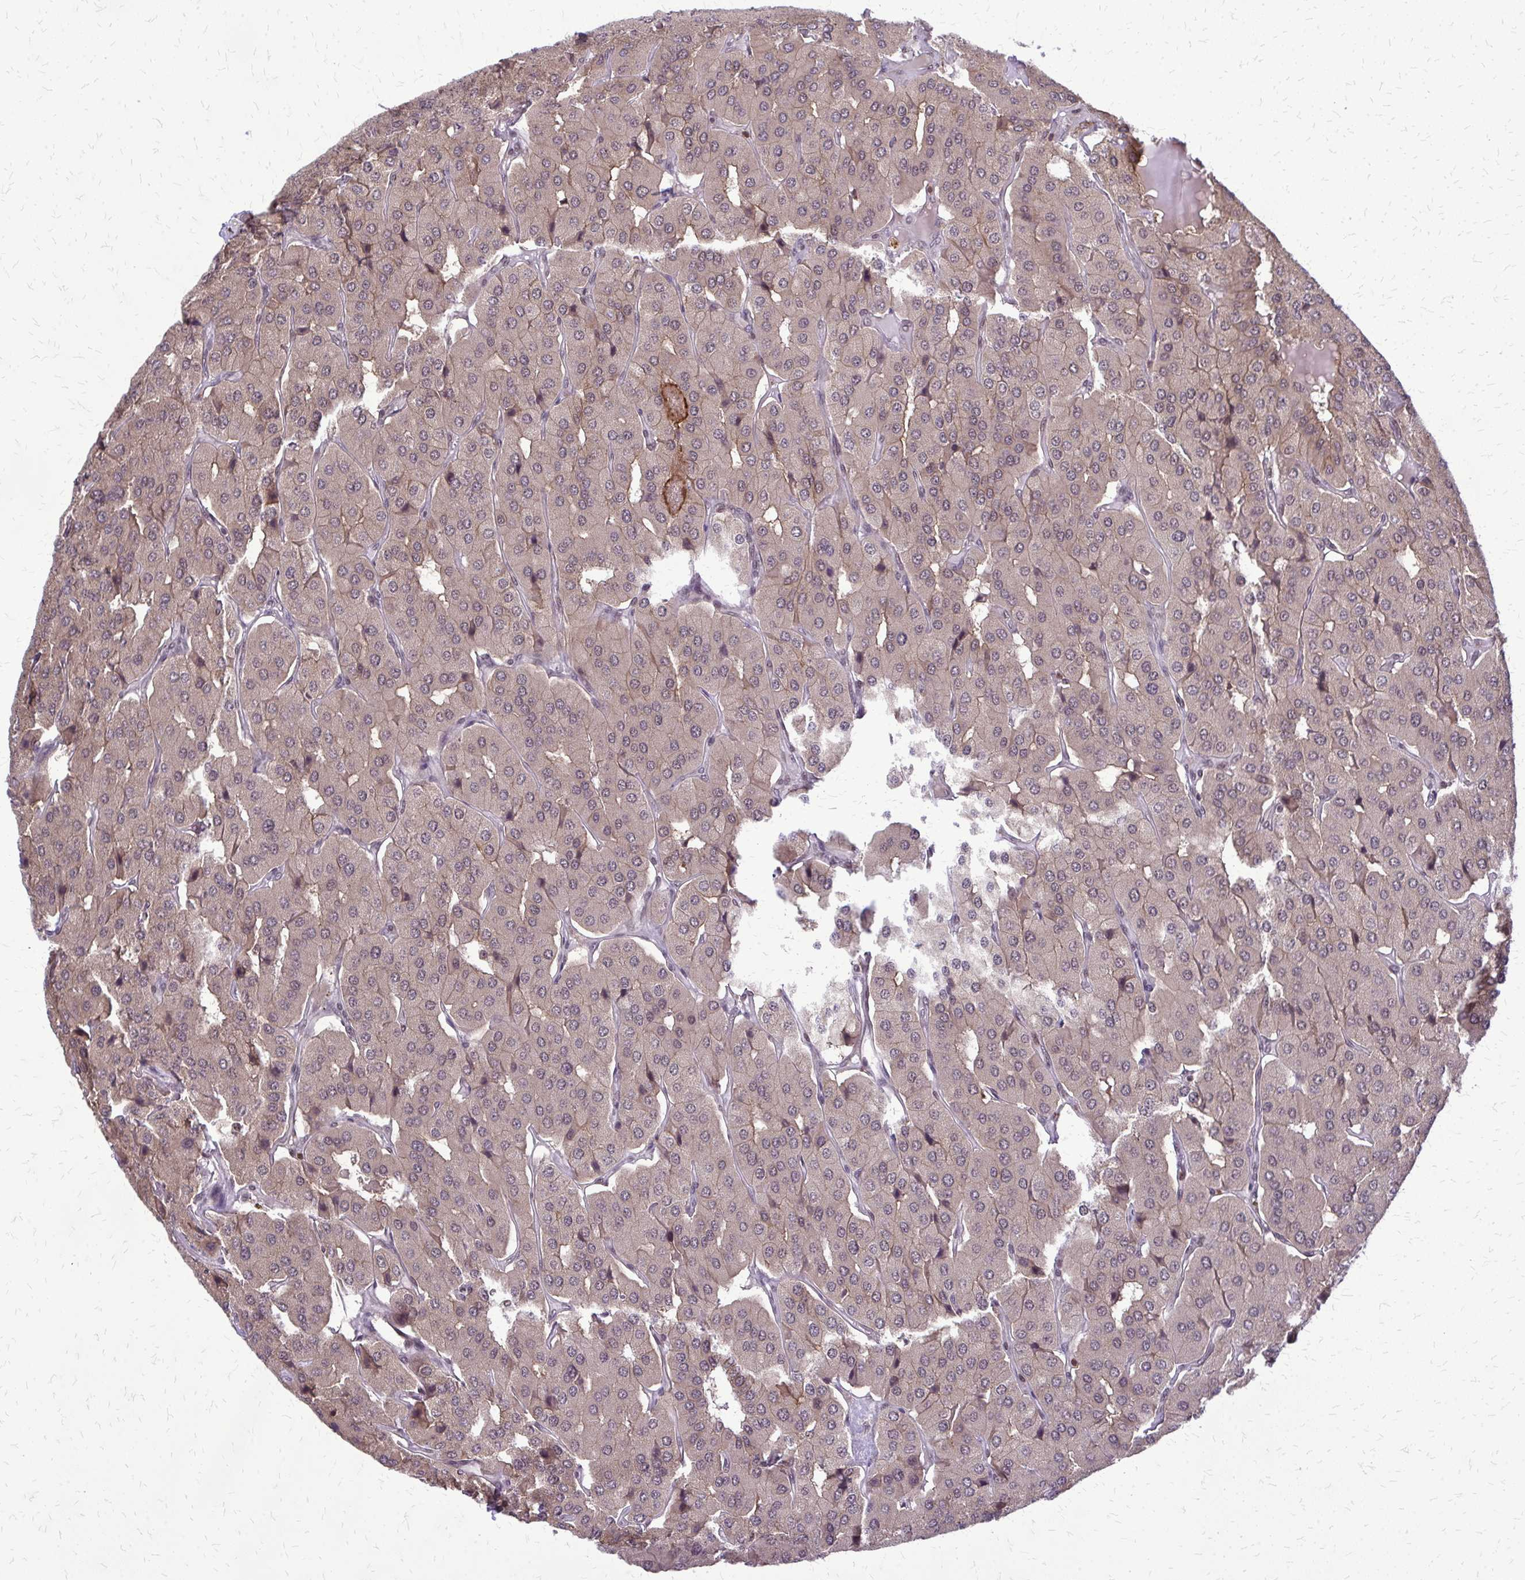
{"staining": {"intensity": "weak", "quantity": "25%-75%", "location": "cytoplasmic/membranous"}, "tissue": "parathyroid gland", "cell_type": "Glandular cells", "image_type": "normal", "snomed": [{"axis": "morphology", "description": "Normal tissue, NOS"}, {"axis": "morphology", "description": "Adenoma, NOS"}, {"axis": "topography", "description": "Parathyroid gland"}], "caption": "Glandular cells exhibit weak cytoplasmic/membranous positivity in approximately 25%-75% of cells in benign parathyroid gland.", "gene": "HDAC3", "patient": {"sex": "female", "age": 86}}